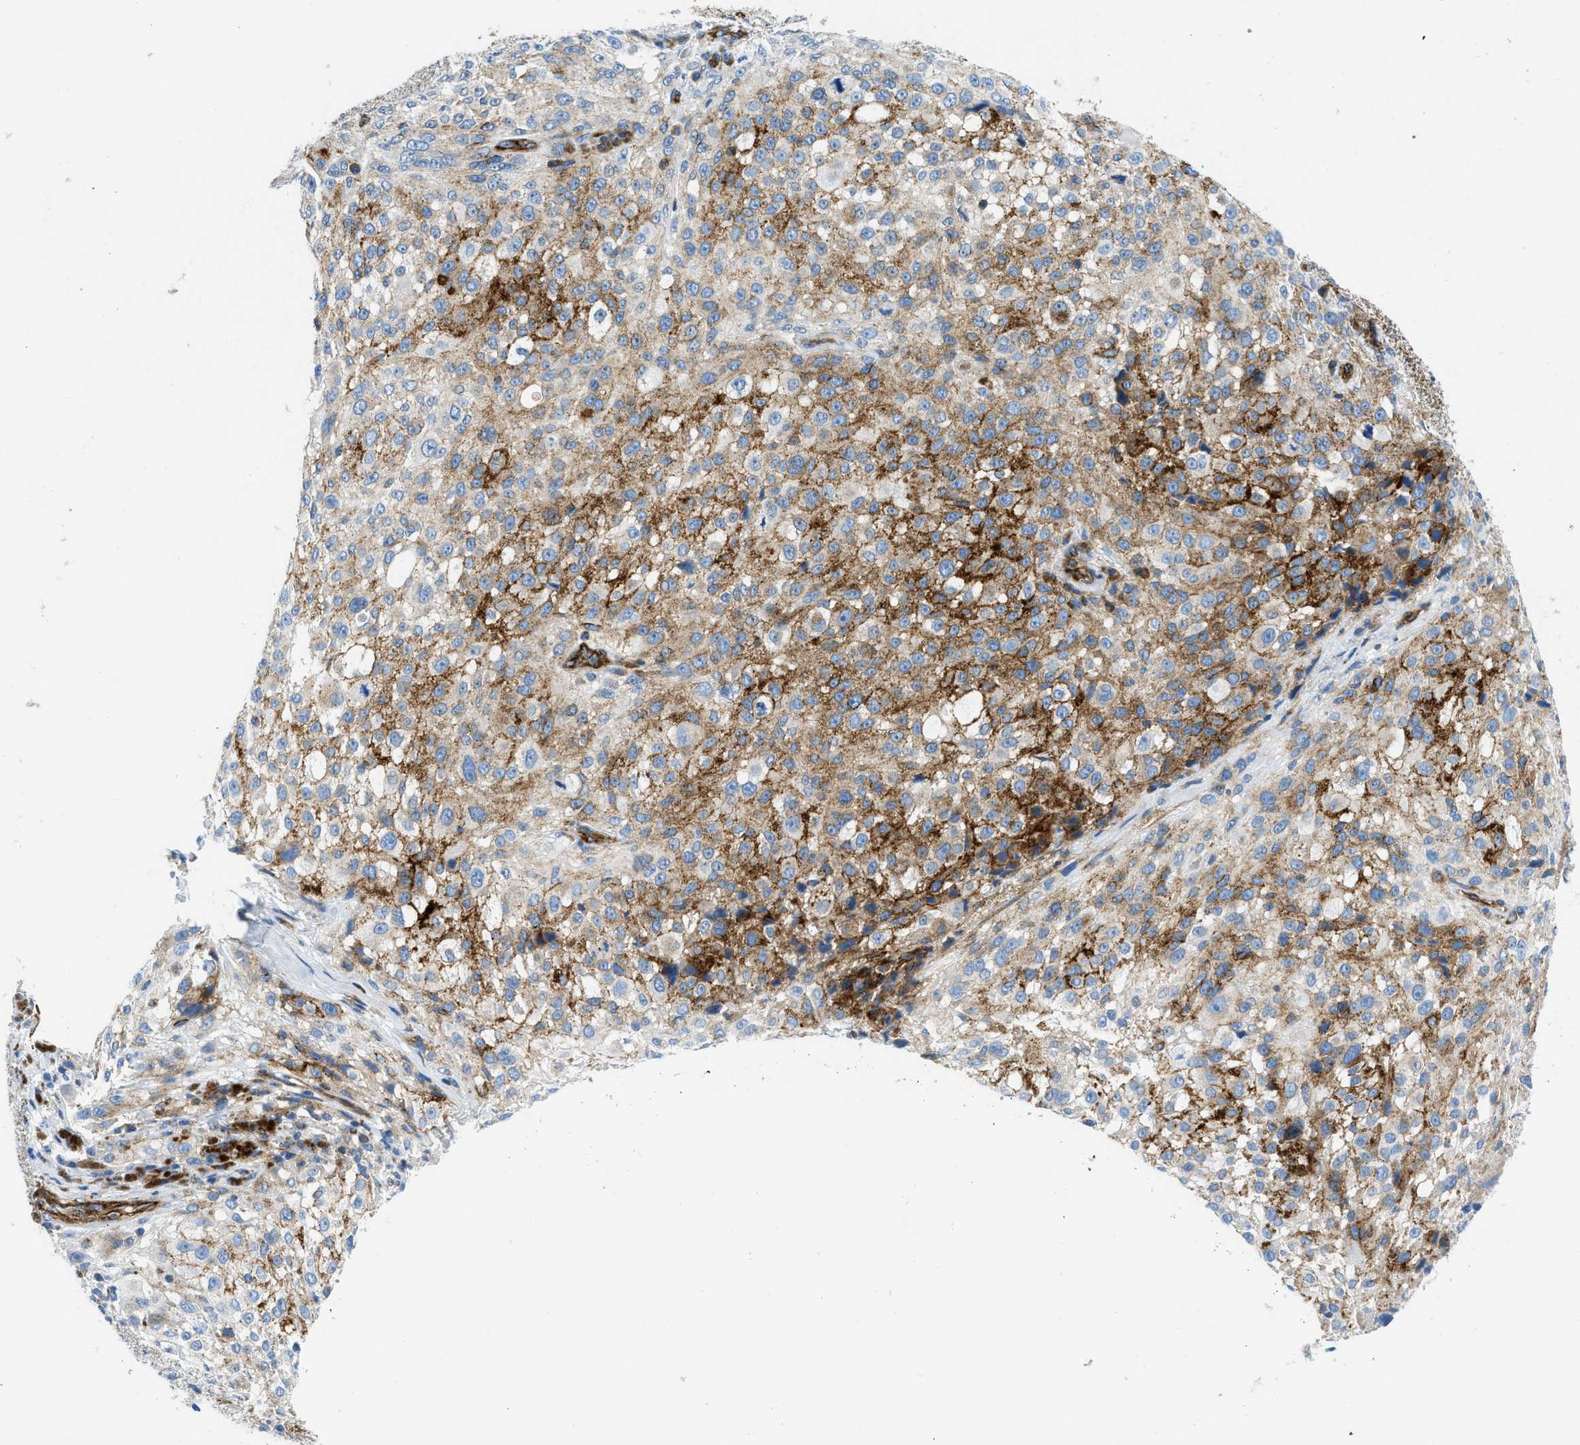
{"staining": {"intensity": "moderate", "quantity": "25%-75%", "location": "cytoplasmic/membranous"}, "tissue": "melanoma", "cell_type": "Tumor cells", "image_type": "cancer", "snomed": [{"axis": "morphology", "description": "Necrosis, NOS"}, {"axis": "morphology", "description": "Malignant melanoma, NOS"}, {"axis": "topography", "description": "Skin"}], "caption": "A brown stain labels moderate cytoplasmic/membranous positivity of a protein in malignant melanoma tumor cells. Using DAB (3,3'-diaminobenzidine) (brown) and hematoxylin (blue) stains, captured at high magnification using brightfield microscopy.", "gene": "CUTA", "patient": {"sex": "female", "age": 87}}